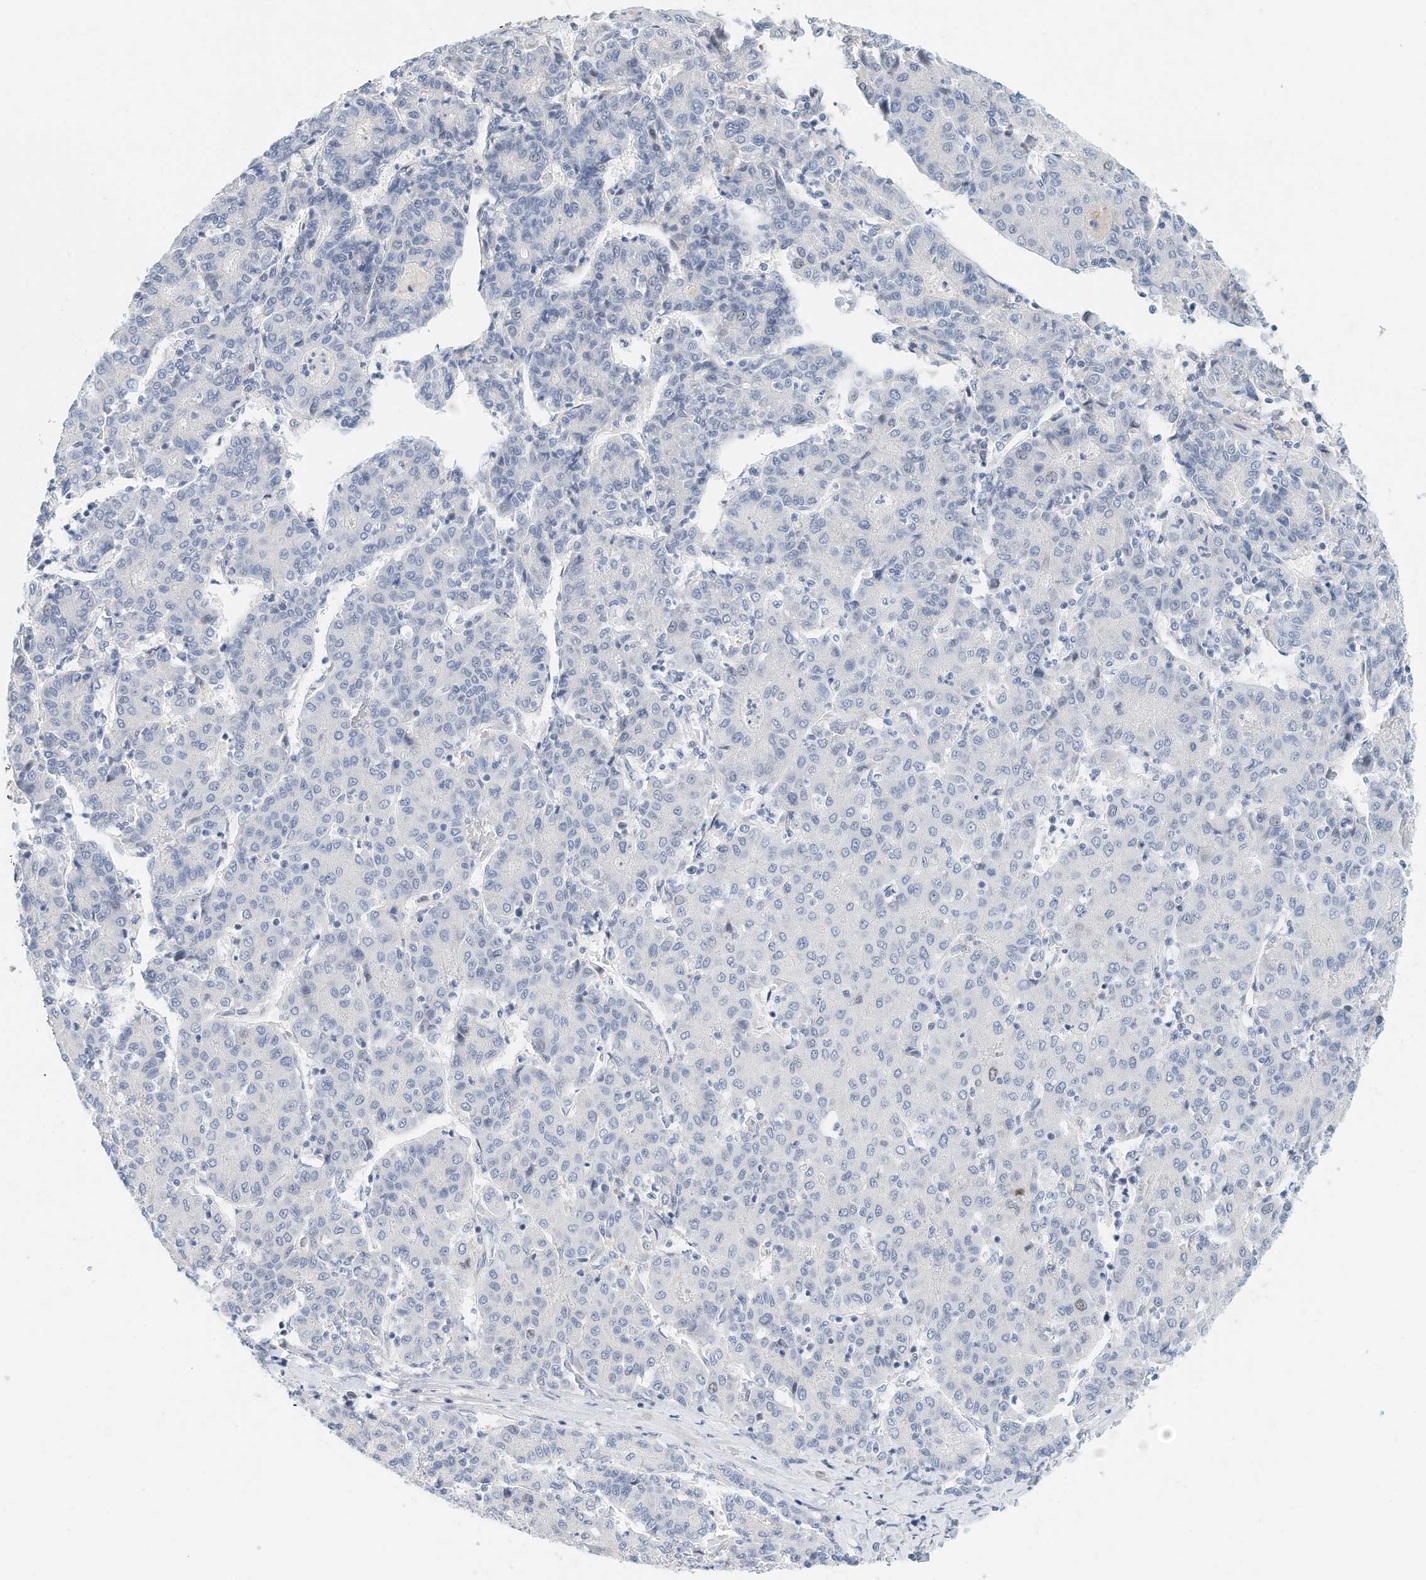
{"staining": {"intensity": "negative", "quantity": "none", "location": "none"}, "tissue": "liver cancer", "cell_type": "Tumor cells", "image_type": "cancer", "snomed": [{"axis": "morphology", "description": "Carcinoma, Hepatocellular, NOS"}, {"axis": "topography", "description": "Liver"}], "caption": "There is no significant expression in tumor cells of liver hepatocellular carcinoma.", "gene": "ARHGAP28", "patient": {"sex": "male", "age": 65}}